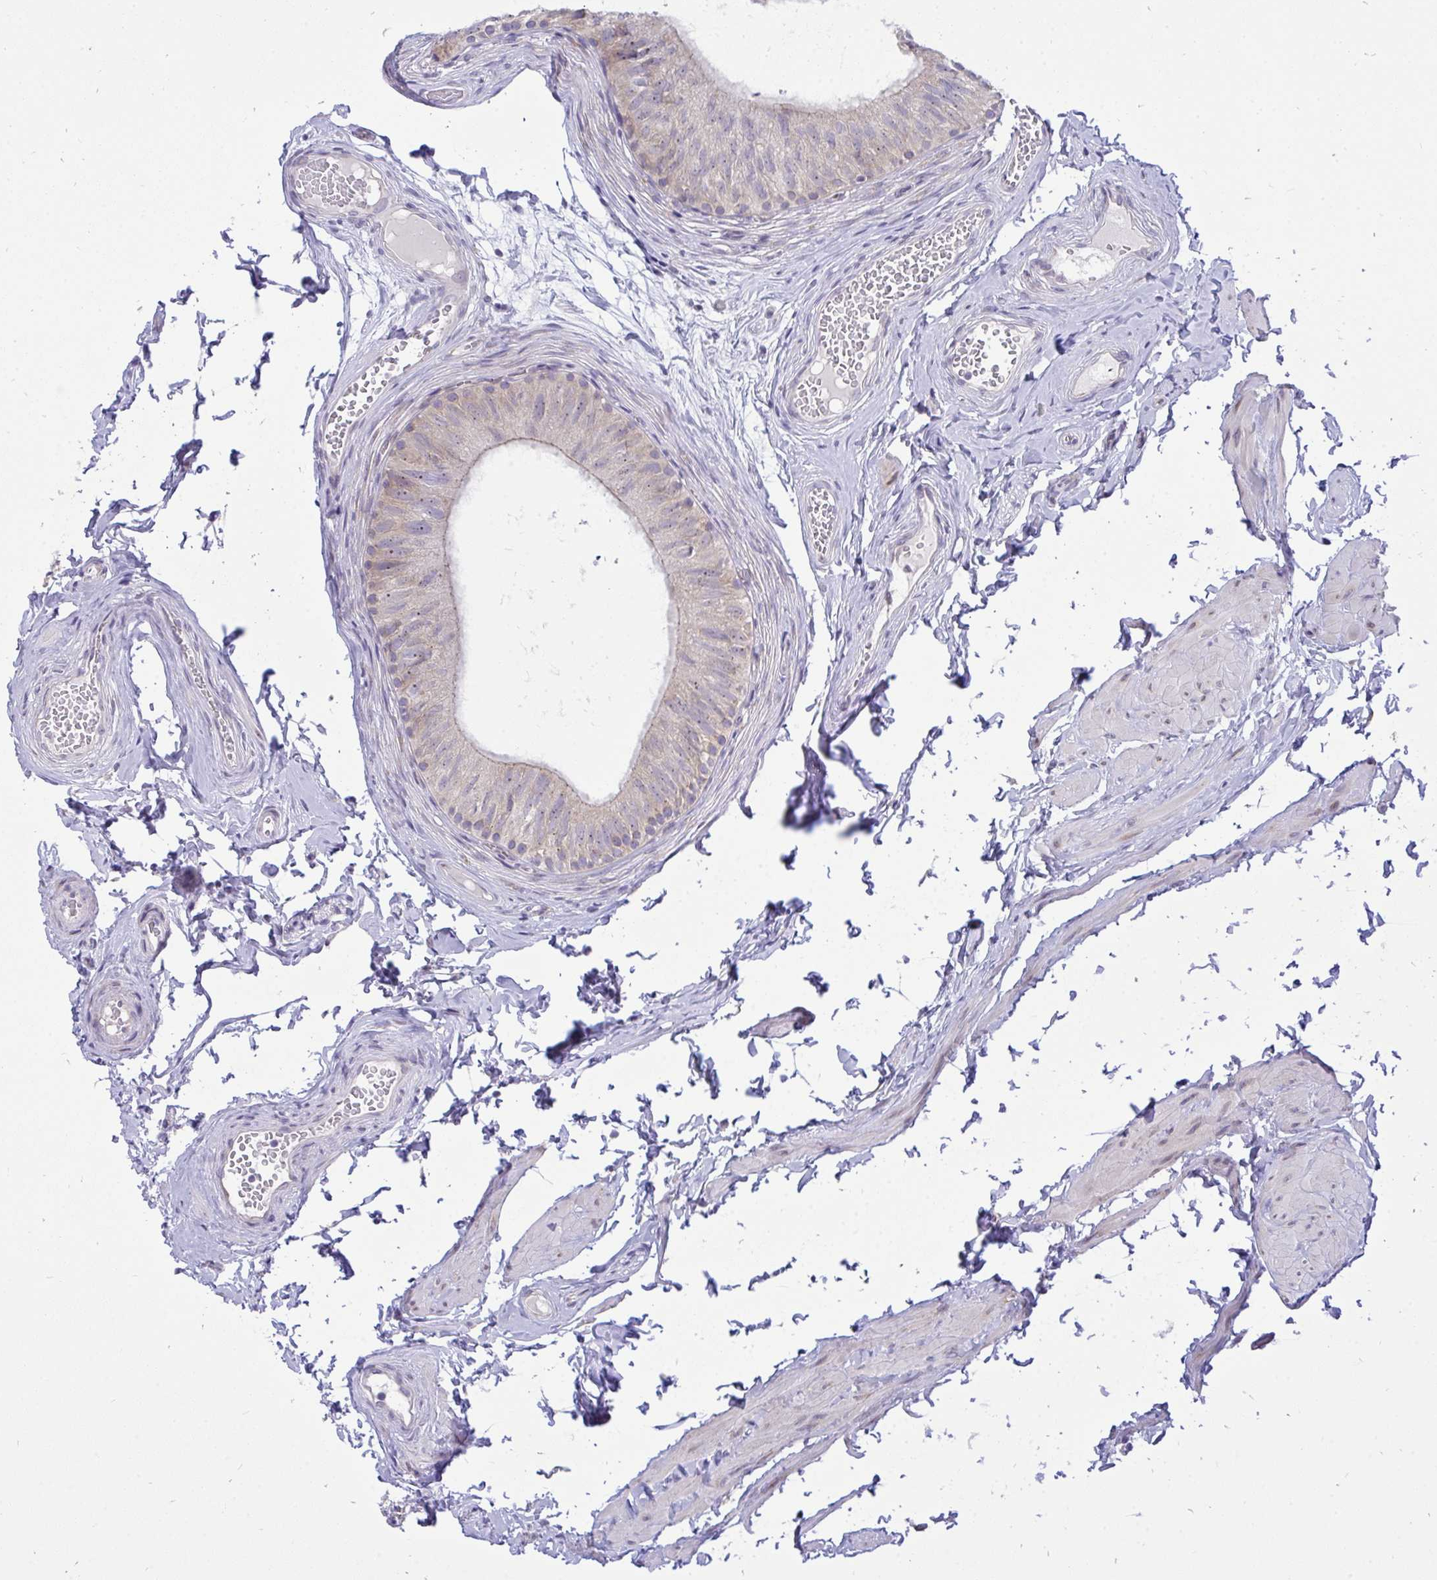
{"staining": {"intensity": "weak", "quantity": "<25%", "location": "cytoplasmic/membranous"}, "tissue": "epididymis", "cell_type": "Glandular cells", "image_type": "normal", "snomed": [{"axis": "morphology", "description": "Normal tissue, NOS"}, {"axis": "topography", "description": "Epididymis, spermatic cord, NOS"}, {"axis": "topography", "description": "Epididymis"}, {"axis": "topography", "description": "Peripheral nerve tissue"}], "caption": "DAB (3,3'-diaminobenzidine) immunohistochemical staining of normal epididymis shows no significant staining in glandular cells.", "gene": "VGLL3", "patient": {"sex": "male", "age": 29}}